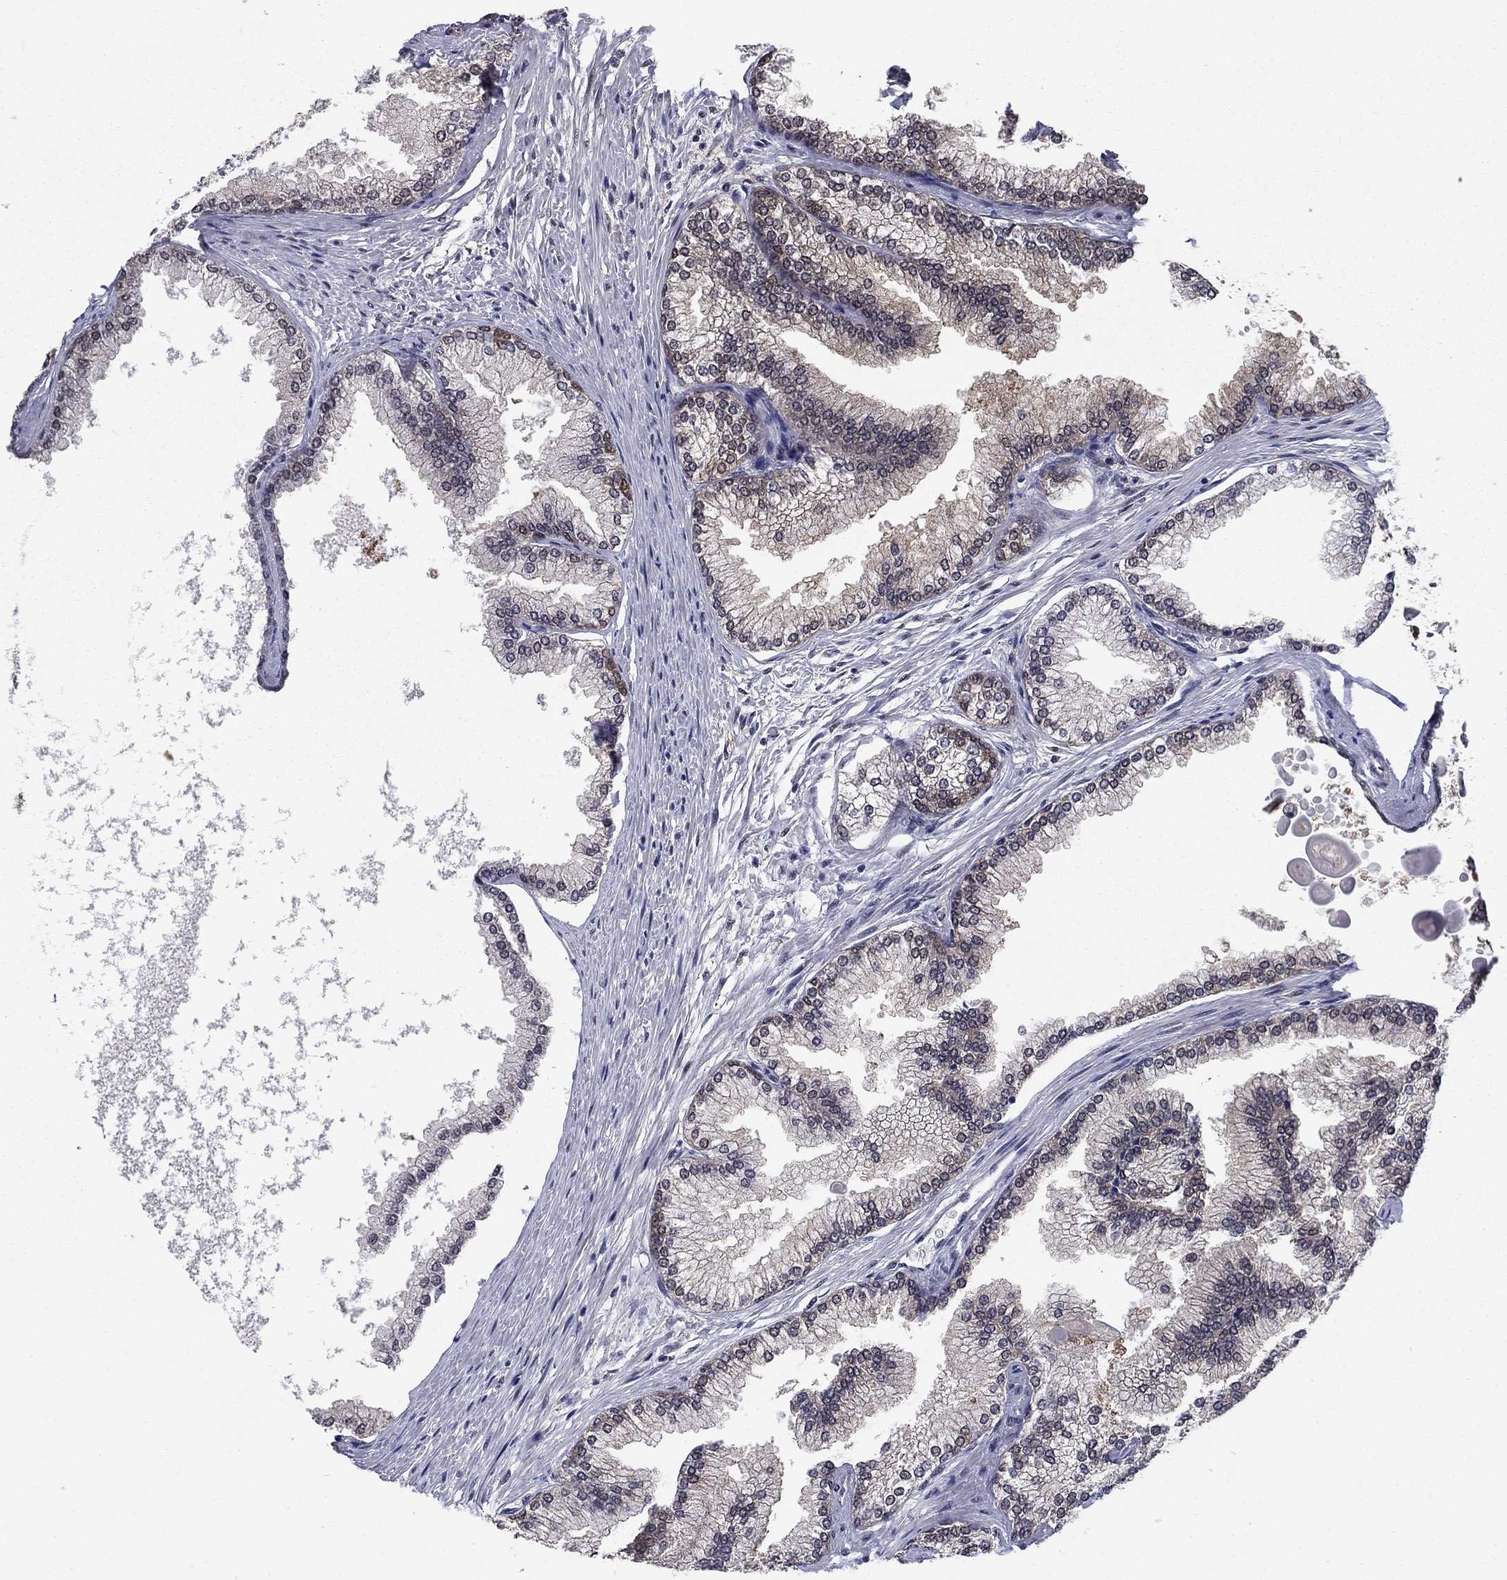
{"staining": {"intensity": "strong", "quantity": "25%-75%", "location": "cytoplasmic/membranous,nuclear"}, "tissue": "prostate", "cell_type": "Glandular cells", "image_type": "normal", "snomed": [{"axis": "morphology", "description": "Normal tissue, NOS"}, {"axis": "topography", "description": "Prostate"}], "caption": "About 25%-75% of glandular cells in unremarkable human prostate display strong cytoplasmic/membranous,nuclear protein staining as visualized by brown immunohistochemical staining.", "gene": "FKBP4", "patient": {"sex": "male", "age": 72}}